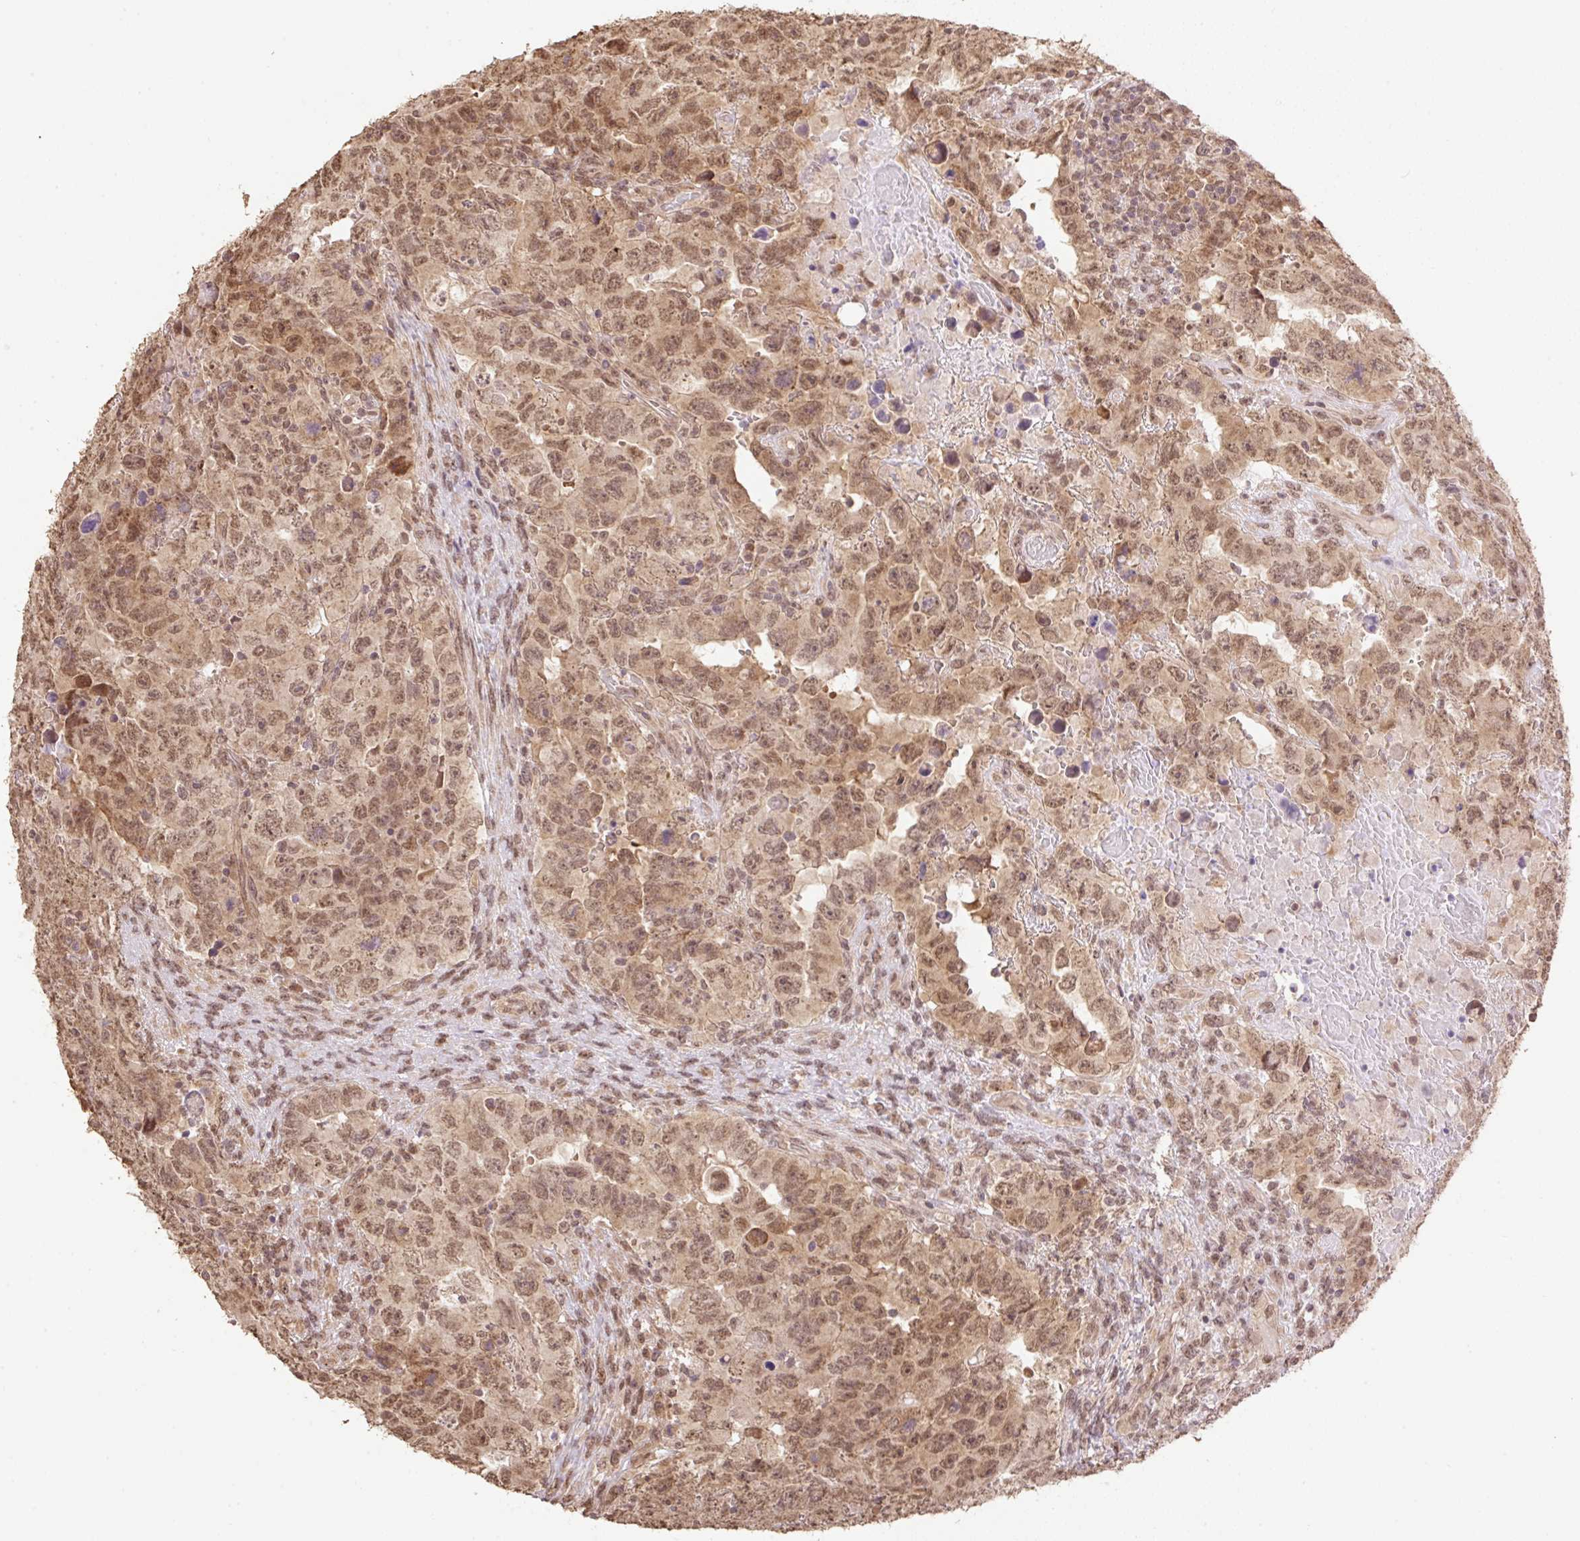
{"staining": {"intensity": "moderate", "quantity": ">75%", "location": "cytoplasmic/membranous,nuclear"}, "tissue": "testis cancer", "cell_type": "Tumor cells", "image_type": "cancer", "snomed": [{"axis": "morphology", "description": "Carcinoma, Embryonal, NOS"}, {"axis": "topography", "description": "Testis"}], "caption": "IHC micrograph of human embryonal carcinoma (testis) stained for a protein (brown), which shows medium levels of moderate cytoplasmic/membranous and nuclear positivity in approximately >75% of tumor cells.", "gene": "VPS25", "patient": {"sex": "male", "age": 24}}